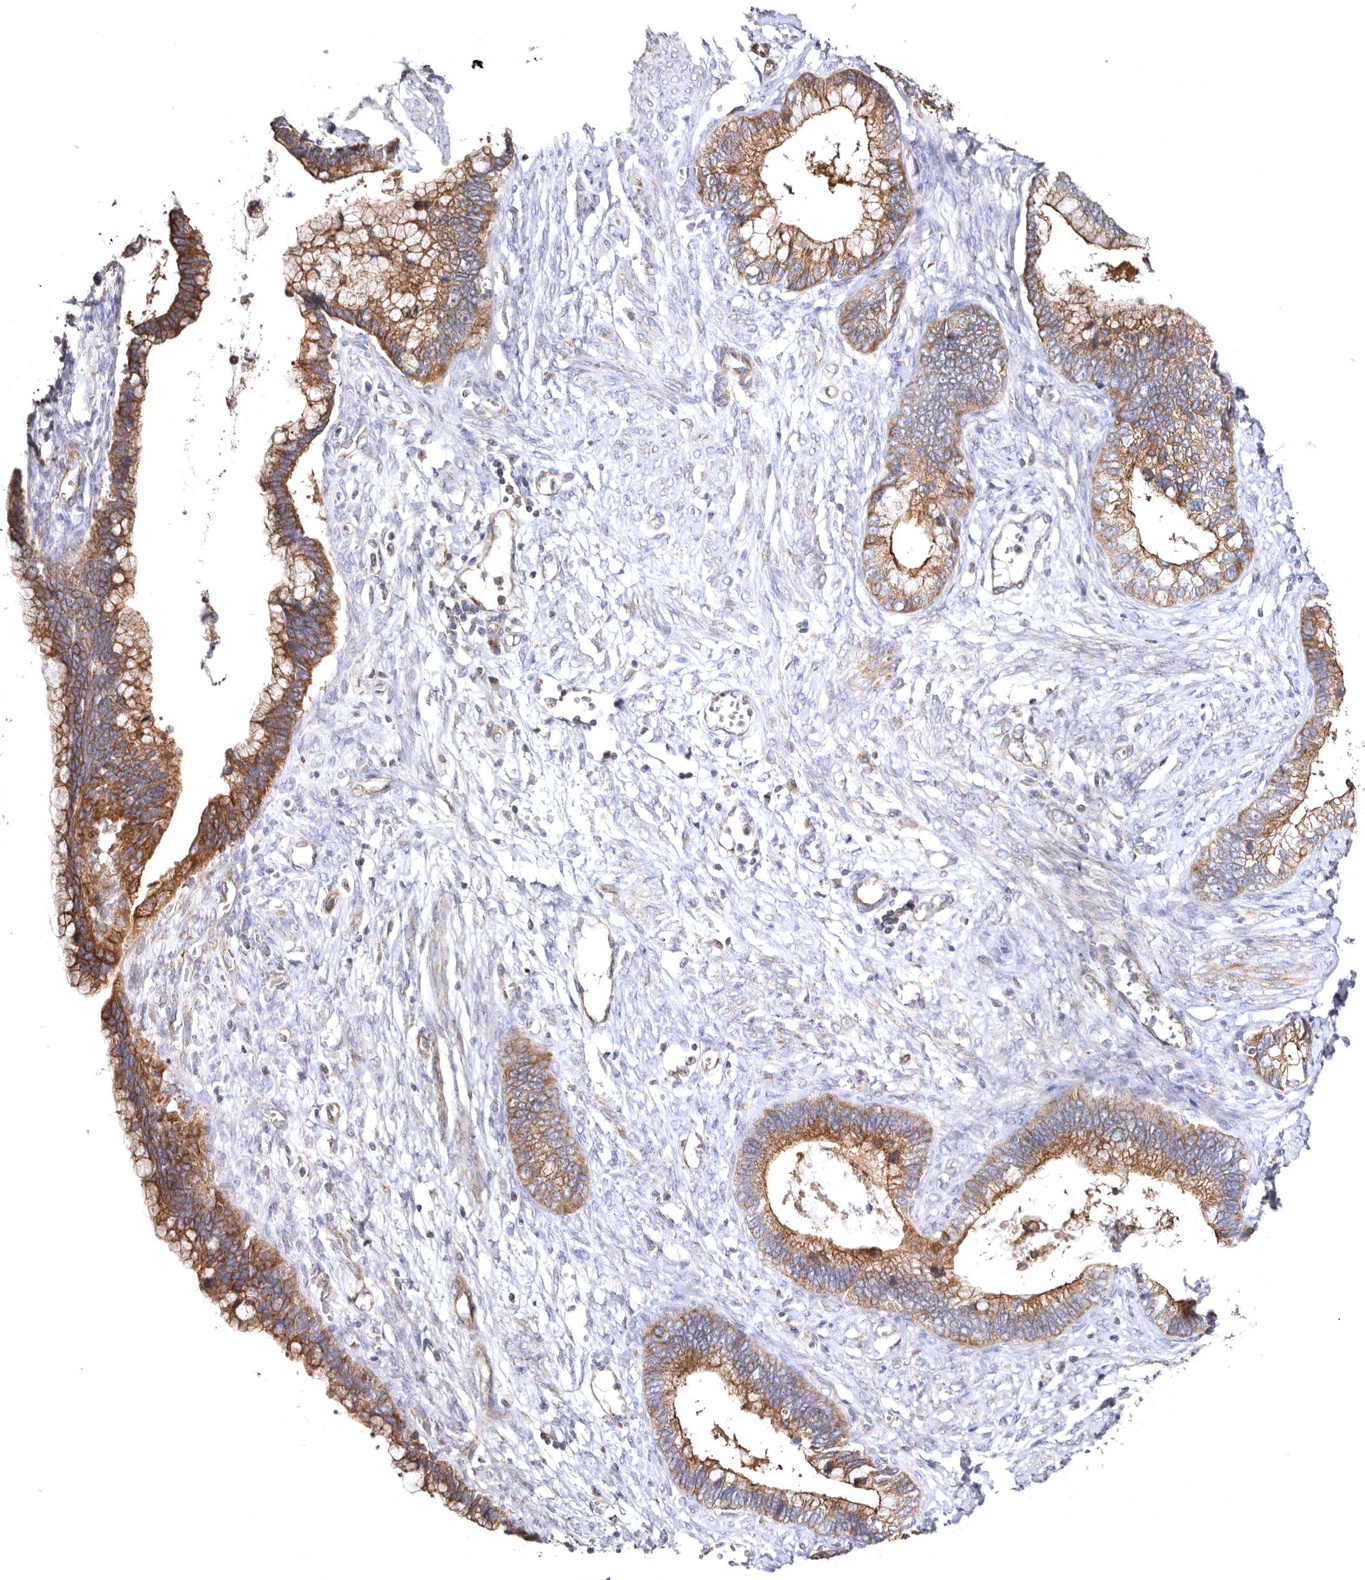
{"staining": {"intensity": "moderate", "quantity": ">75%", "location": "cytoplasmic/membranous"}, "tissue": "cervical cancer", "cell_type": "Tumor cells", "image_type": "cancer", "snomed": [{"axis": "morphology", "description": "Adenocarcinoma, NOS"}, {"axis": "topography", "description": "Cervix"}], "caption": "Immunohistochemistry (IHC) of human adenocarcinoma (cervical) shows medium levels of moderate cytoplasmic/membranous staining in approximately >75% of tumor cells.", "gene": "BAIAP2L1", "patient": {"sex": "female", "age": 44}}